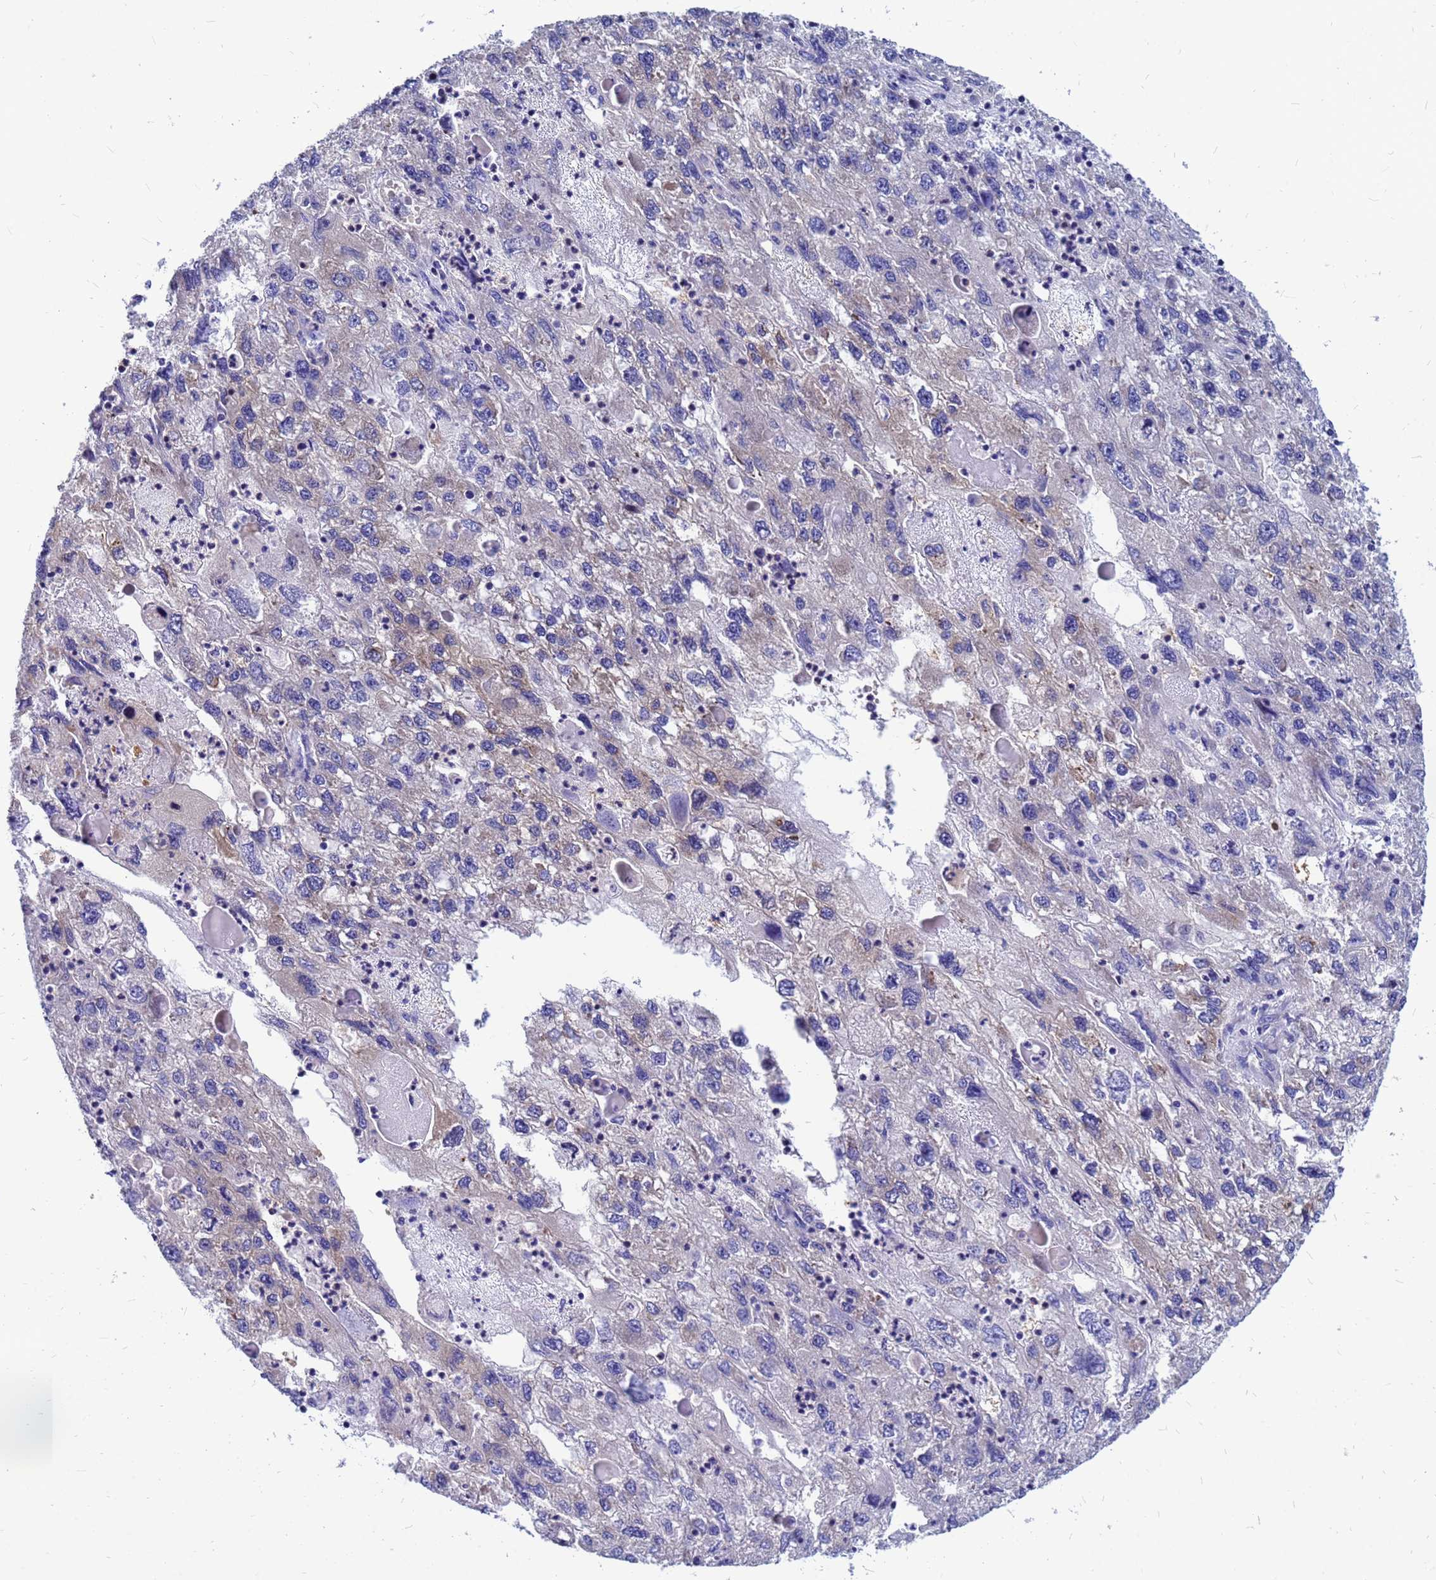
{"staining": {"intensity": "weak", "quantity": "<25%", "location": "cytoplasmic/membranous"}, "tissue": "endometrial cancer", "cell_type": "Tumor cells", "image_type": "cancer", "snomed": [{"axis": "morphology", "description": "Adenocarcinoma, NOS"}, {"axis": "topography", "description": "Endometrium"}], "caption": "IHC of human endometrial cancer (adenocarcinoma) reveals no expression in tumor cells.", "gene": "FHIP1A", "patient": {"sex": "female", "age": 49}}